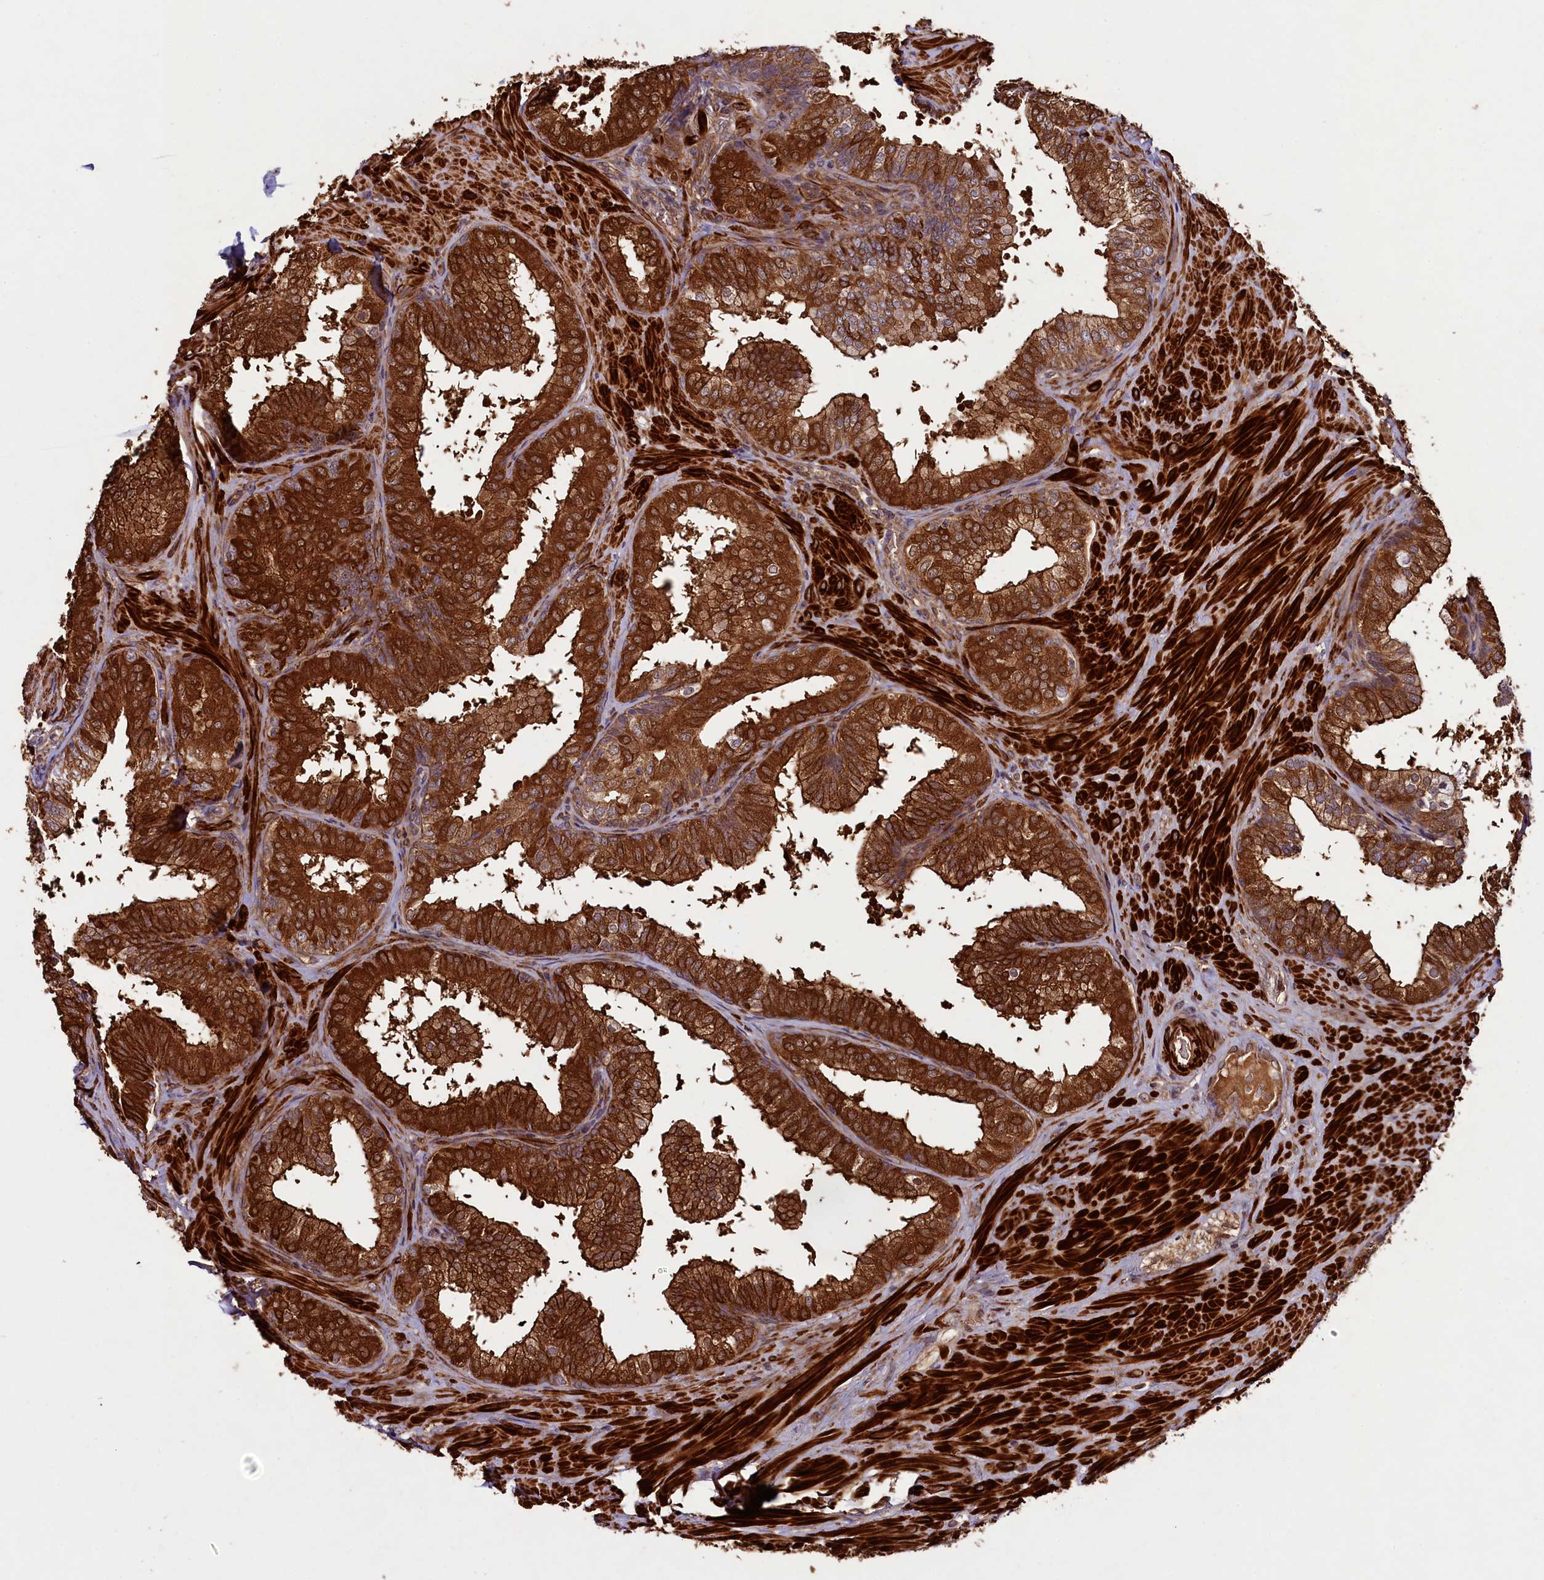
{"staining": {"intensity": "strong", "quantity": ">75%", "location": "cytoplasmic/membranous"}, "tissue": "prostate", "cell_type": "Glandular cells", "image_type": "normal", "snomed": [{"axis": "morphology", "description": "Normal tissue, NOS"}, {"axis": "topography", "description": "Prostate"}], "caption": "The histopathology image displays a brown stain indicating the presence of a protein in the cytoplasmic/membranous of glandular cells in prostate. (DAB = brown stain, brightfield microscopy at high magnification).", "gene": "CCDC102A", "patient": {"sex": "male", "age": 60}}